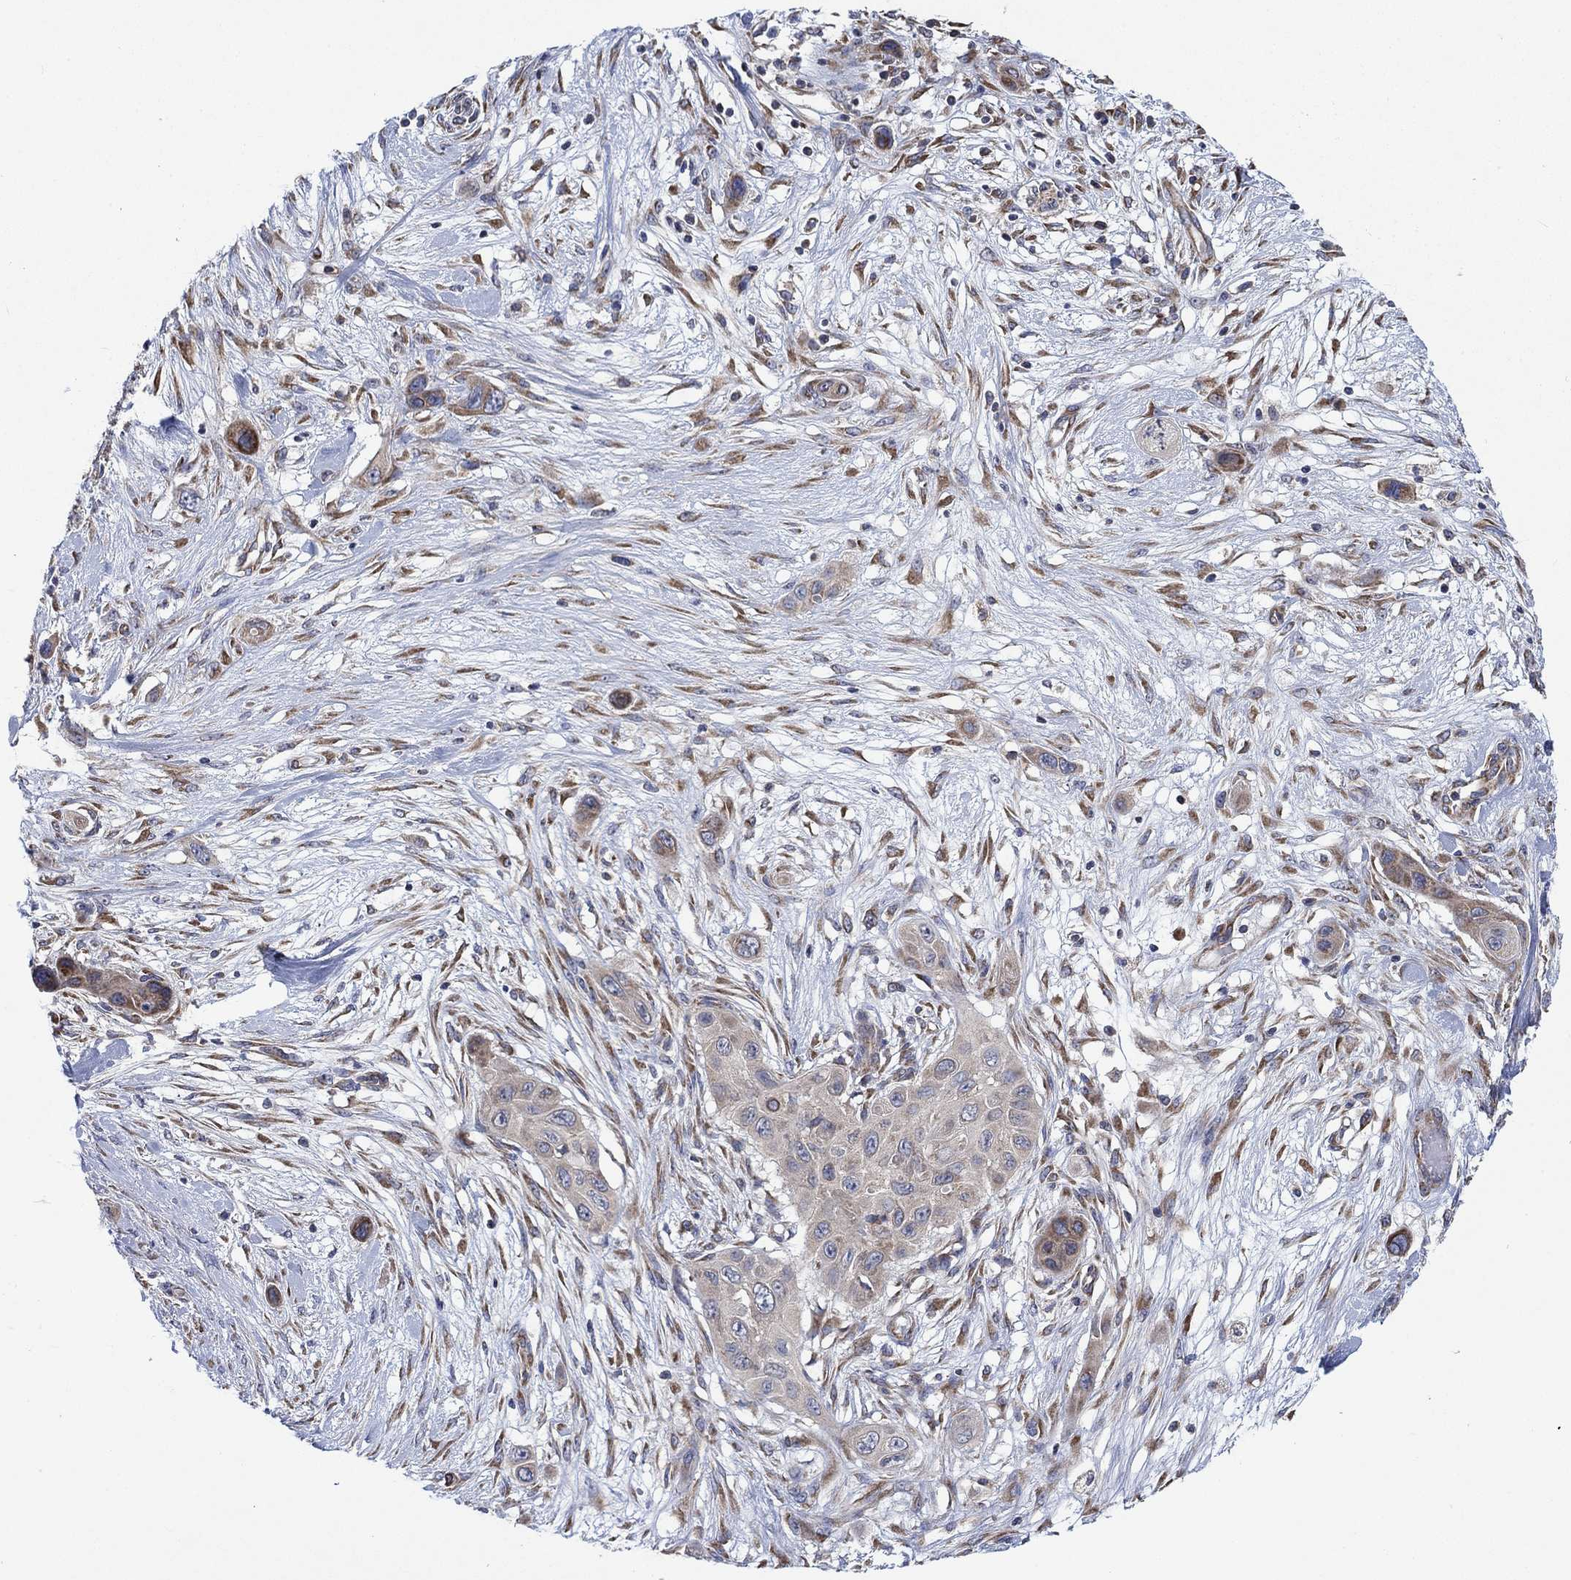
{"staining": {"intensity": "weak", "quantity": "25%-75%", "location": "cytoplasmic/membranous"}, "tissue": "skin cancer", "cell_type": "Tumor cells", "image_type": "cancer", "snomed": [{"axis": "morphology", "description": "Squamous cell carcinoma, NOS"}, {"axis": "topography", "description": "Skin"}], "caption": "Approximately 25%-75% of tumor cells in human skin cancer (squamous cell carcinoma) reveal weak cytoplasmic/membranous protein positivity as visualized by brown immunohistochemical staining.", "gene": "RPLP0", "patient": {"sex": "male", "age": 79}}